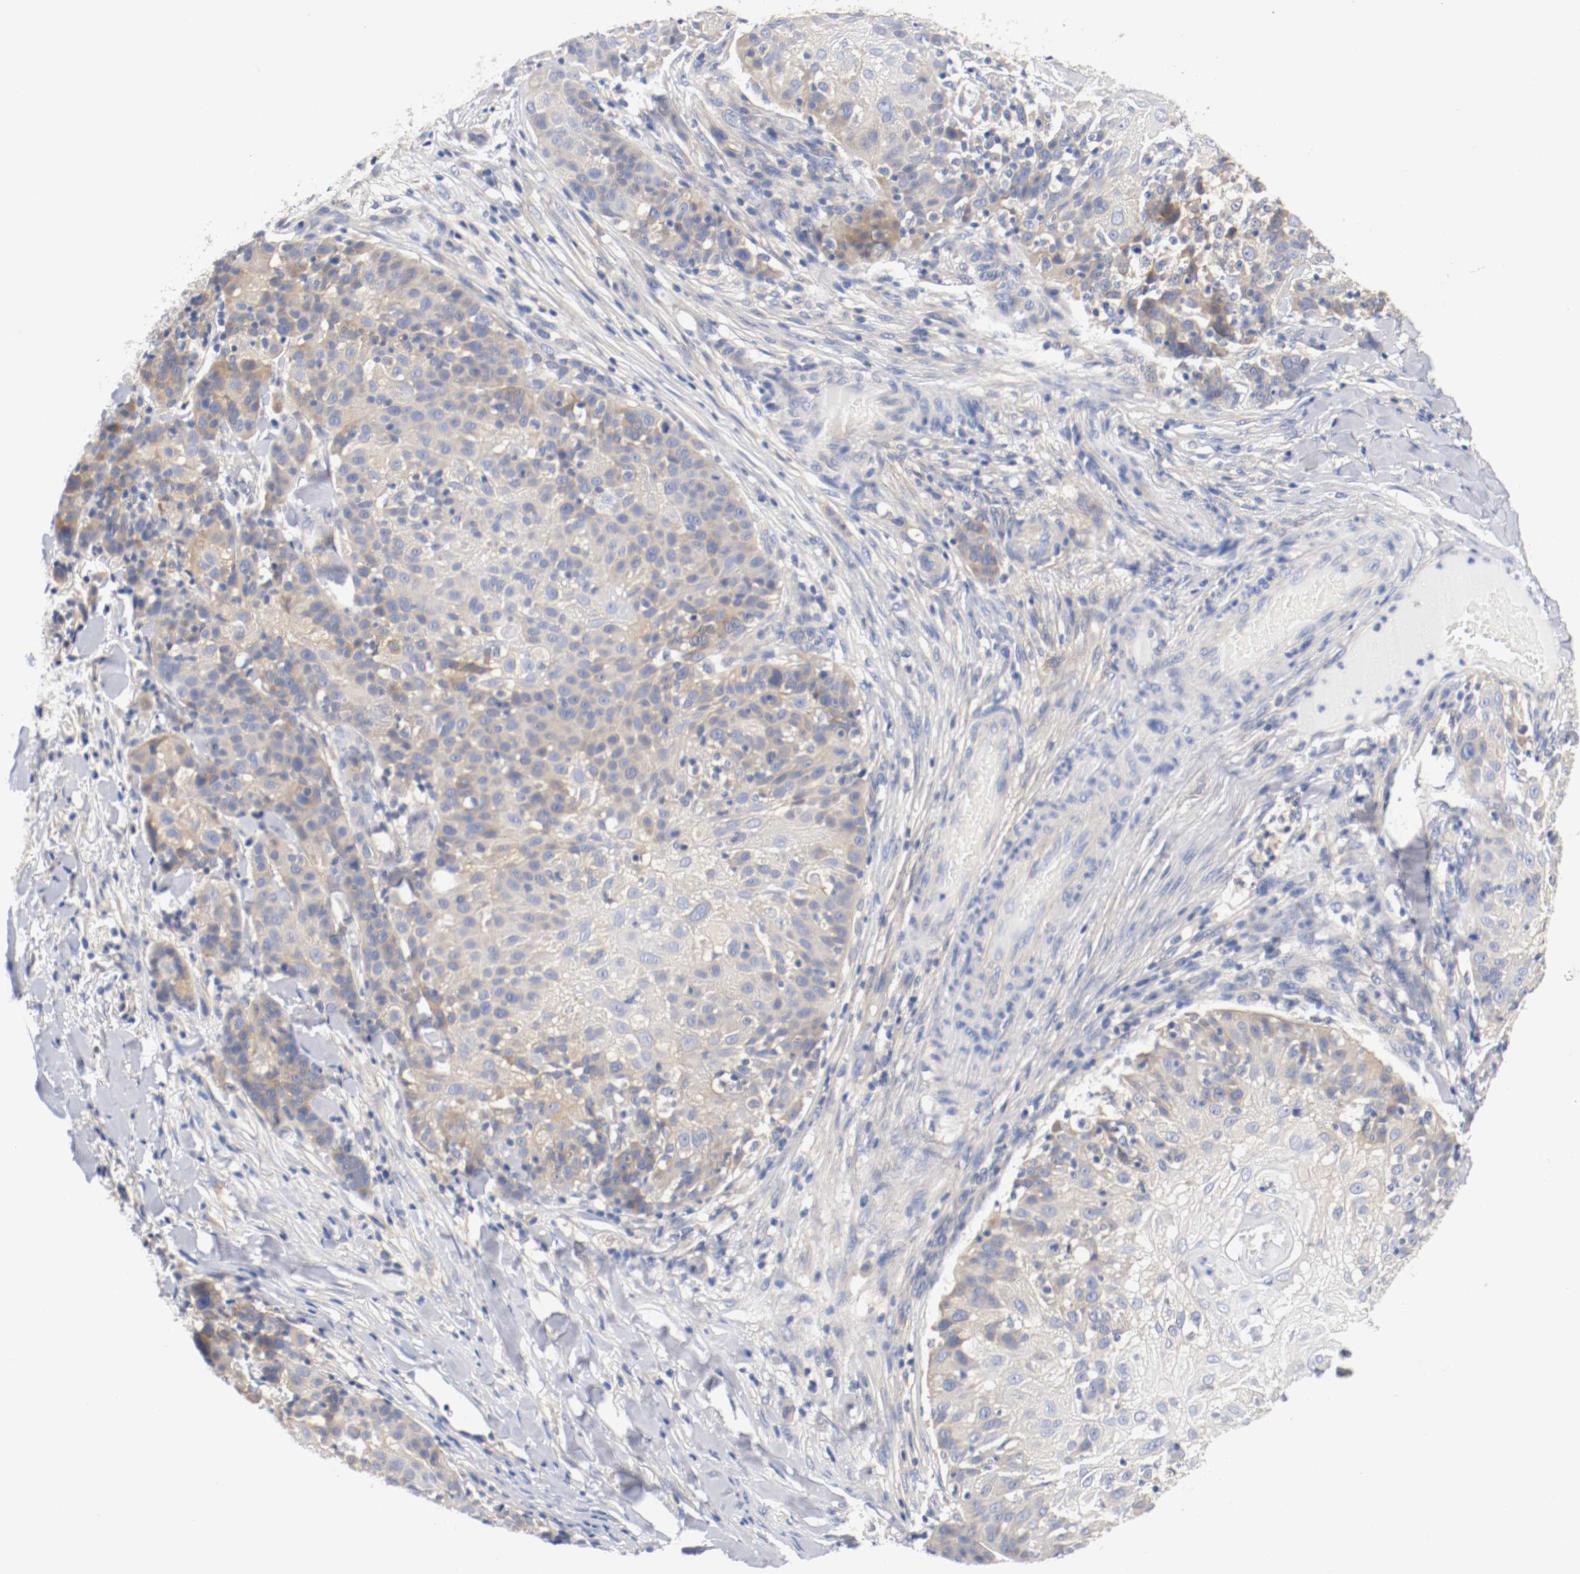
{"staining": {"intensity": "weak", "quantity": "<25%", "location": "cytoplasmic/membranous"}, "tissue": "skin cancer", "cell_type": "Tumor cells", "image_type": "cancer", "snomed": [{"axis": "morphology", "description": "Normal tissue, NOS"}, {"axis": "morphology", "description": "Squamous cell carcinoma, NOS"}, {"axis": "topography", "description": "Skin"}], "caption": "Image shows no significant protein staining in tumor cells of skin cancer (squamous cell carcinoma). (DAB IHC, high magnification).", "gene": "HGS", "patient": {"sex": "female", "age": 83}}